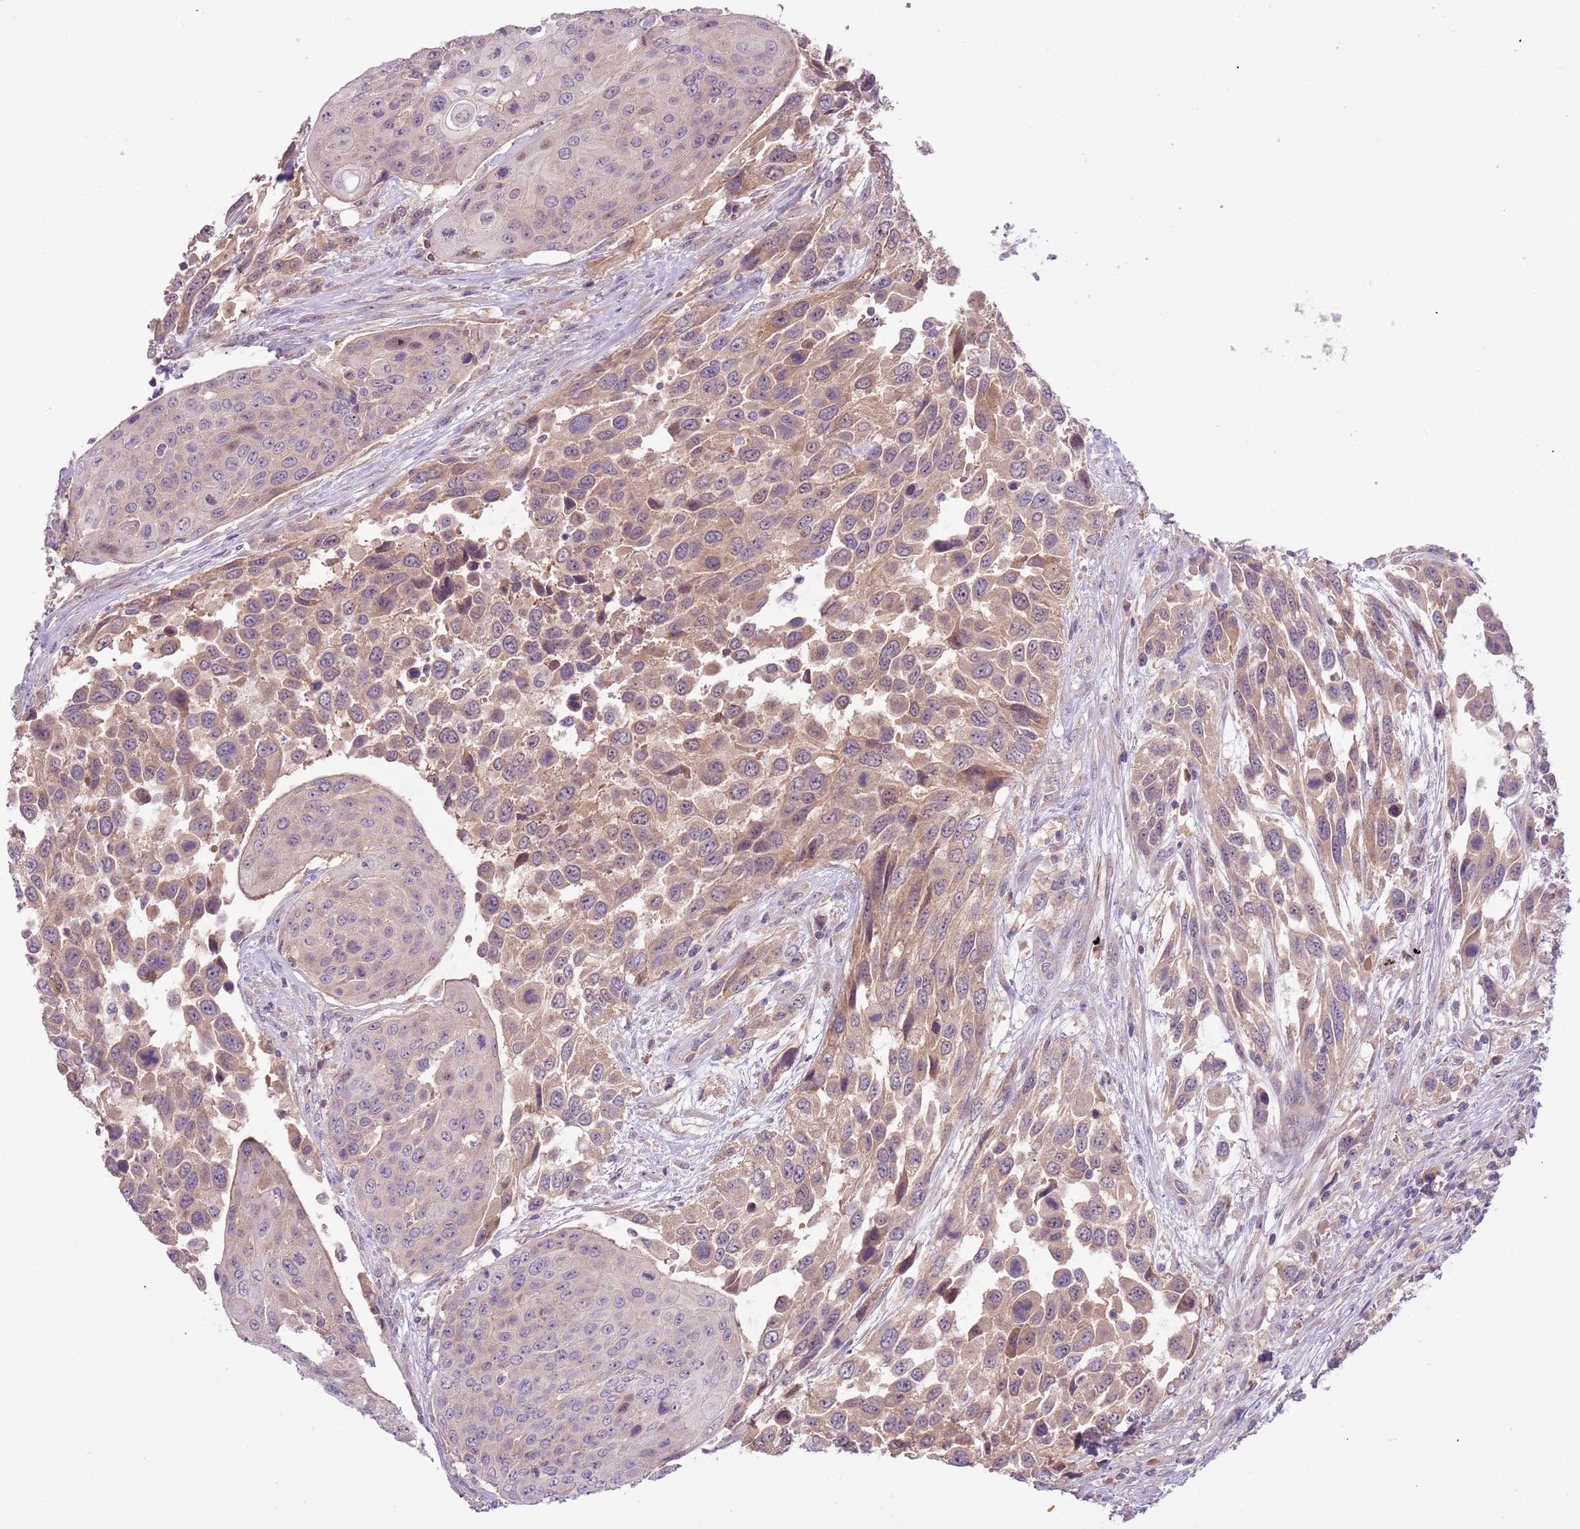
{"staining": {"intensity": "moderate", "quantity": "25%-75%", "location": "cytoplasmic/membranous"}, "tissue": "urothelial cancer", "cell_type": "Tumor cells", "image_type": "cancer", "snomed": [{"axis": "morphology", "description": "Urothelial carcinoma, High grade"}, {"axis": "topography", "description": "Urinary bladder"}], "caption": "Urothelial cancer was stained to show a protein in brown. There is medium levels of moderate cytoplasmic/membranous staining in approximately 25%-75% of tumor cells.", "gene": "SHROOM3", "patient": {"sex": "female", "age": 70}}